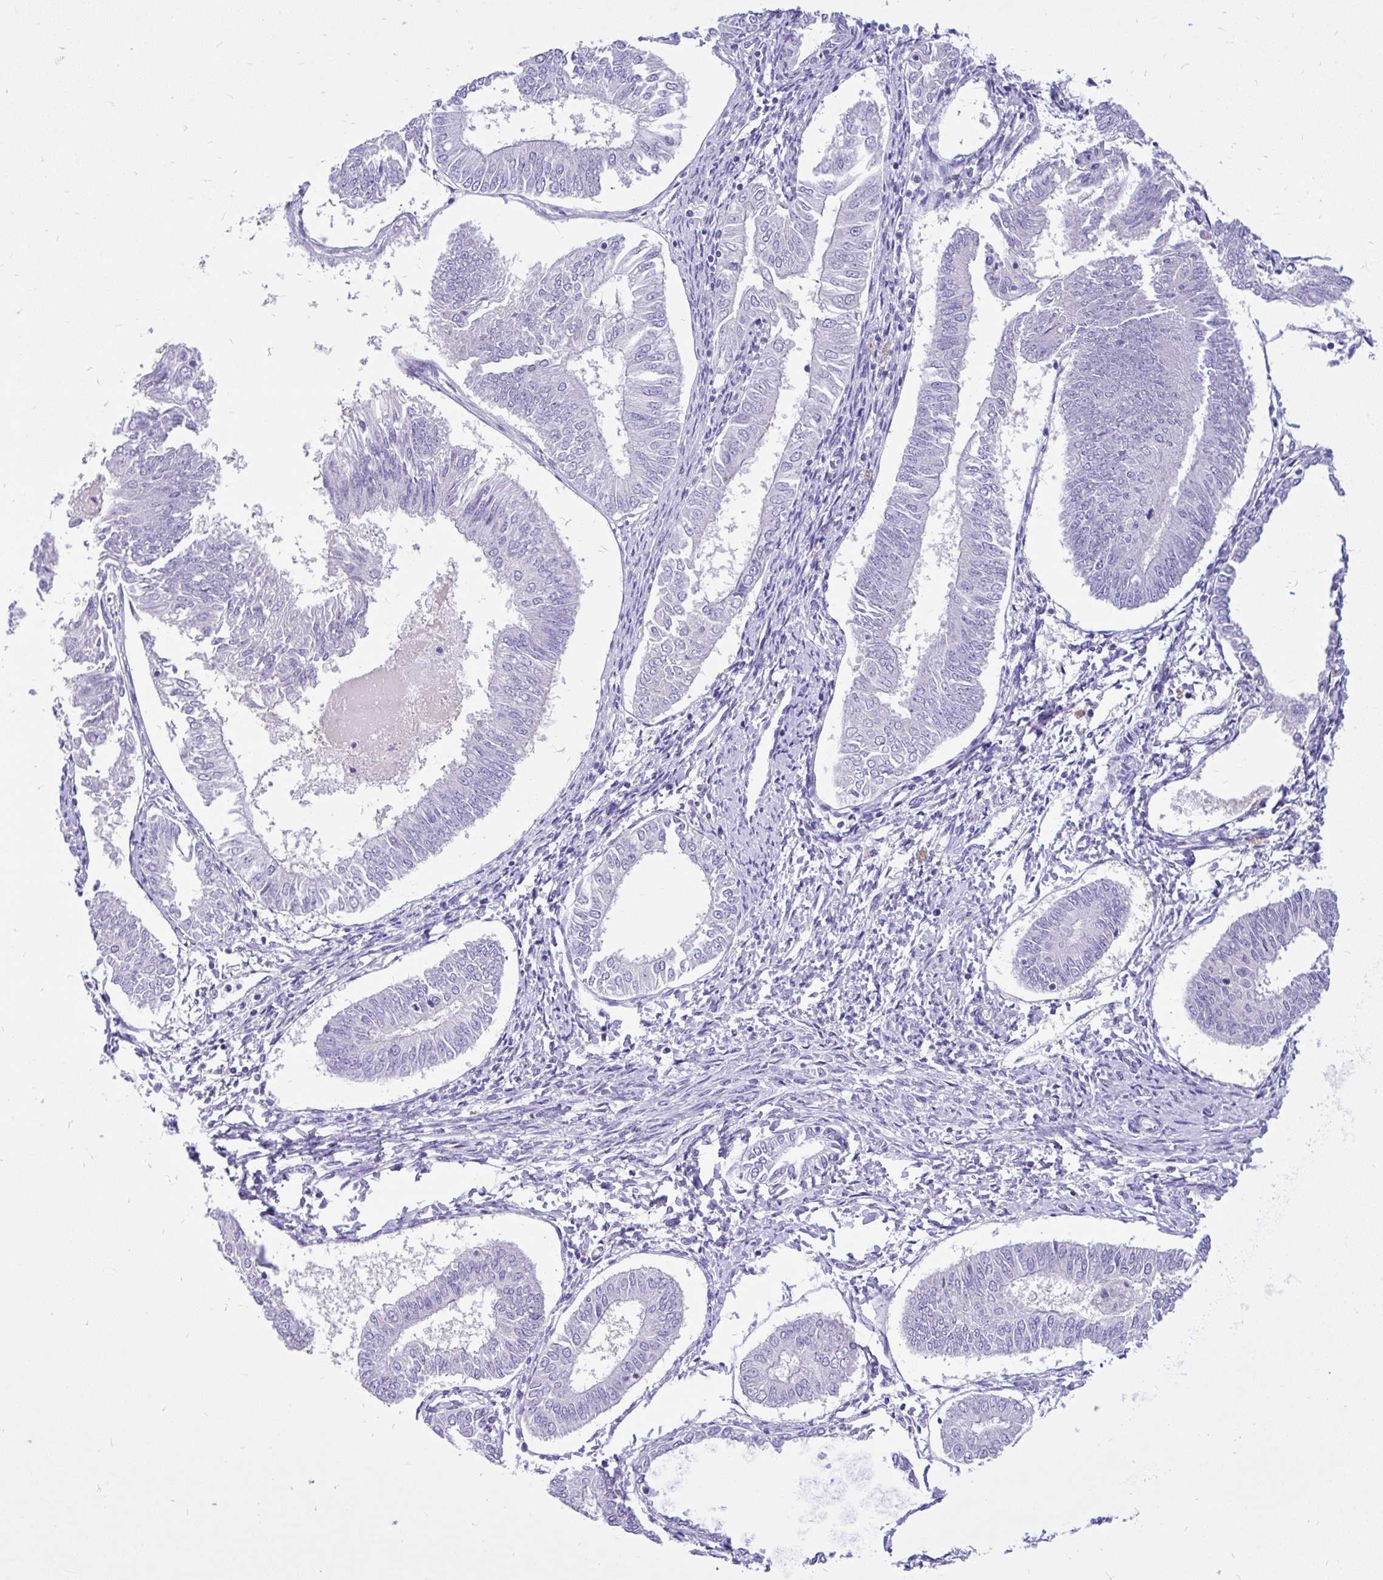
{"staining": {"intensity": "negative", "quantity": "none", "location": "none"}, "tissue": "endometrial cancer", "cell_type": "Tumor cells", "image_type": "cancer", "snomed": [{"axis": "morphology", "description": "Adenocarcinoma, NOS"}, {"axis": "topography", "description": "Endometrium"}], "caption": "Tumor cells are negative for brown protein staining in endometrial cancer. (Brightfield microscopy of DAB (3,3'-diaminobenzidine) immunohistochemistry at high magnification).", "gene": "MAP1LC3A", "patient": {"sex": "female", "age": 58}}